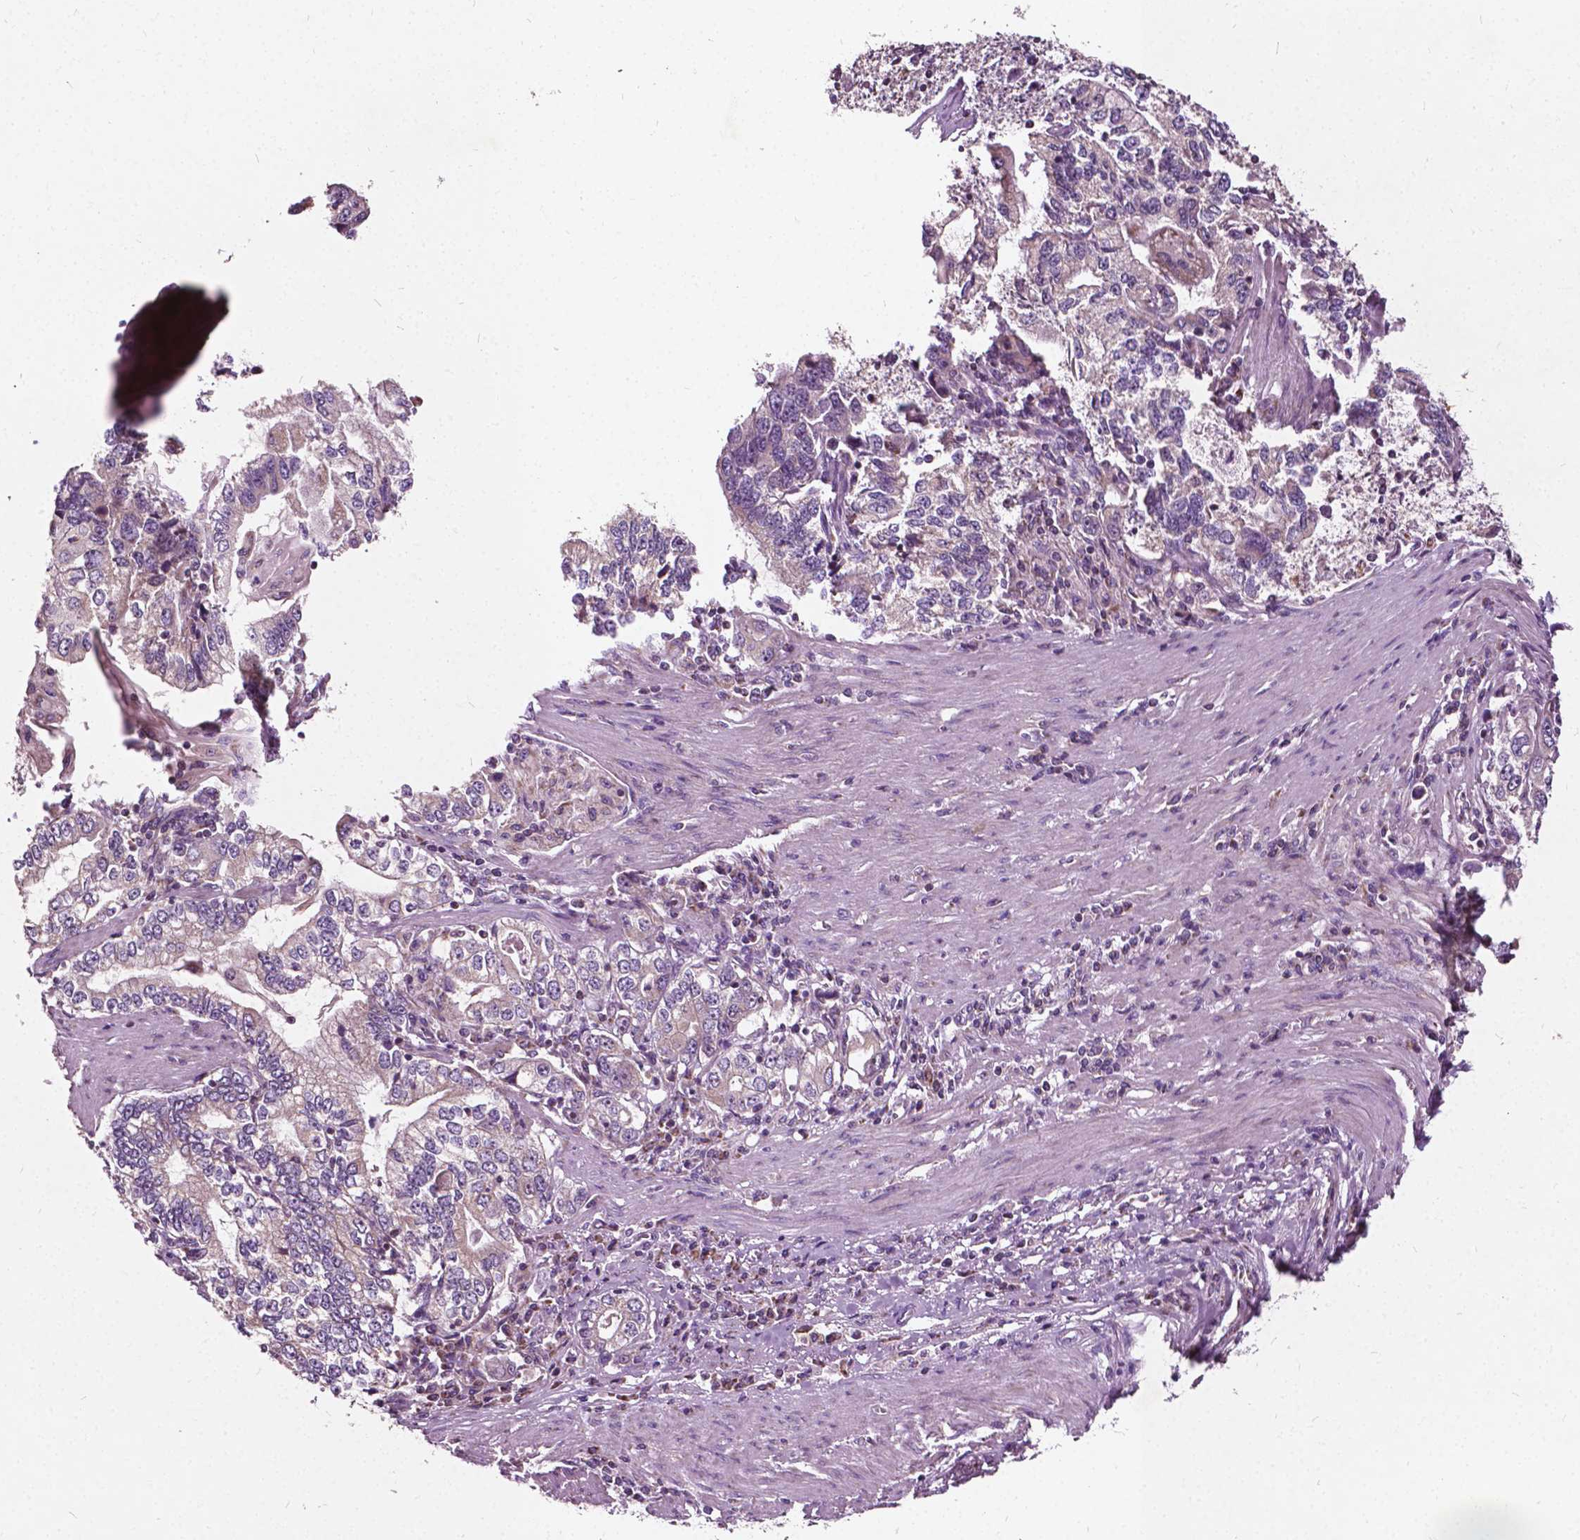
{"staining": {"intensity": "weak", "quantity": "25%-75%", "location": "cytoplasmic/membranous"}, "tissue": "stomach cancer", "cell_type": "Tumor cells", "image_type": "cancer", "snomed": [{"axis": "morphology", "description": "Adenocarcinoma, NOS"}, {"axis": "topography", "description": "Stomach, lower"}], "caption": "This histopathology image displays IHC staining of stomach adenocarcinoma, with low weak cytoplasmic/membranous staining in approximately 25%-75% of tumor cells.", "gene": "ODF3L2", "patient": {"sex": "female", "age": 72}}